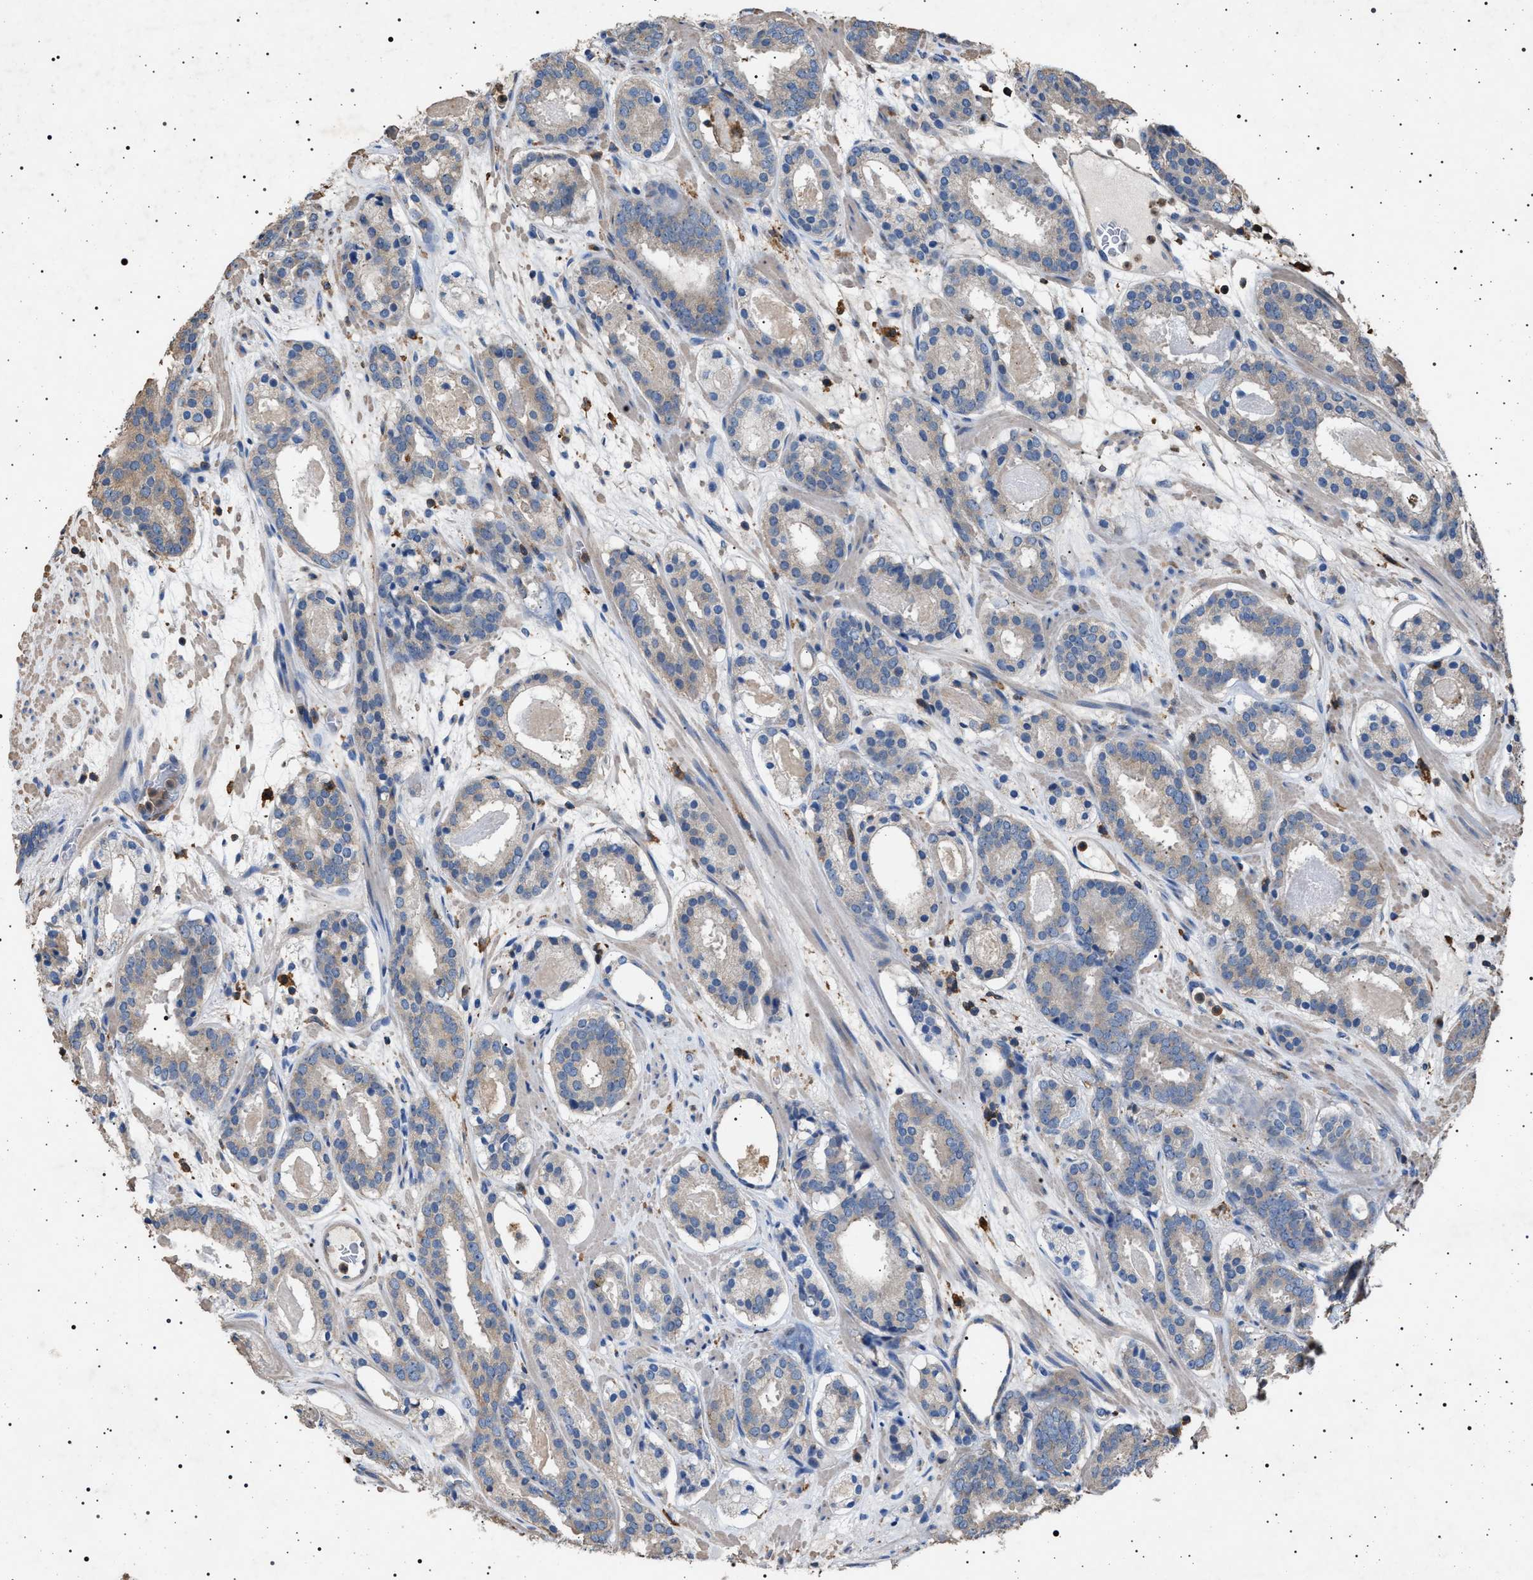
{"staining": {"intensity": "negative", "quantity": "none", "location": "none"}, "tissue": "prostate cancer", "cell_type": "Tumor cells", "image_type": "cancer", "snomed": [{"axis": "morphology", "description": "Adenocarcinoma, Low grade"}, {"axis": "topography", "description": "Prostate"}], "caption": "Prostate adenocarcinoma (low-grade) was stained to show a protein in brown. There is no significant positivity in tumor cells. The staining is performed using DAB brown chromogen with nuclei counter-stained in using hematoxylin.", "gene": "SMAP2", "patient": {"sex": "male", "age": 69}}